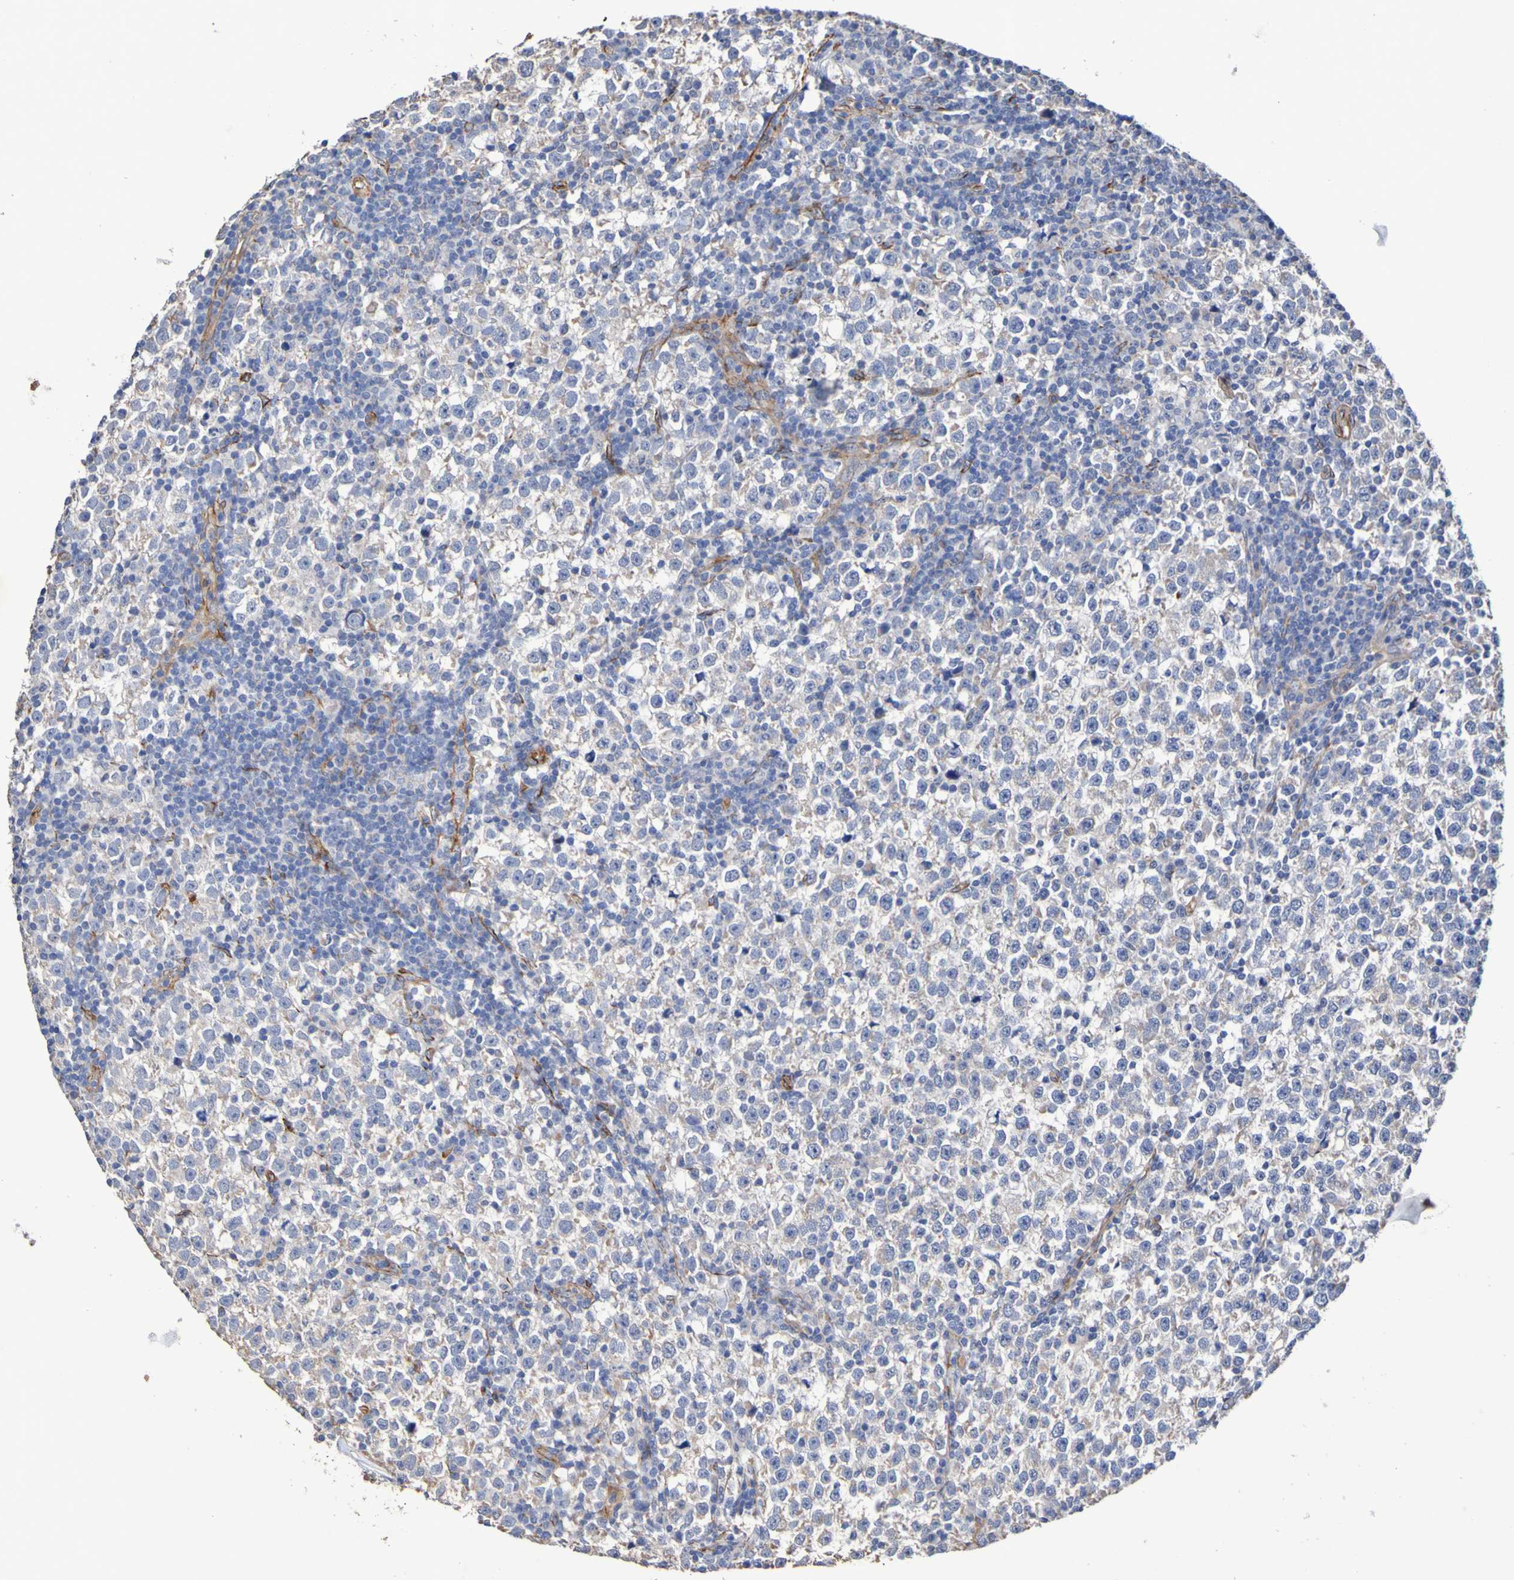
{"staining": {"intensity": "weak", "quantity": "<25%", "location": "cytoplasmic/membranous"}, "tissue": "testis cancer", "cell_type": "Tumor cells", "image_type": "cancer", "snomed": [{"axis": "morphology", "description": "Seminoma, NOS"}, {"axis": "topography", "description": "Testis"}], "caption": "Testis seminoma stained for a protein using immunohistochemistry (IHC) demonstrates no positivity tumor cells.", "gene": "ELMOD3", "patient": {"sex": "male", "age": 43}}